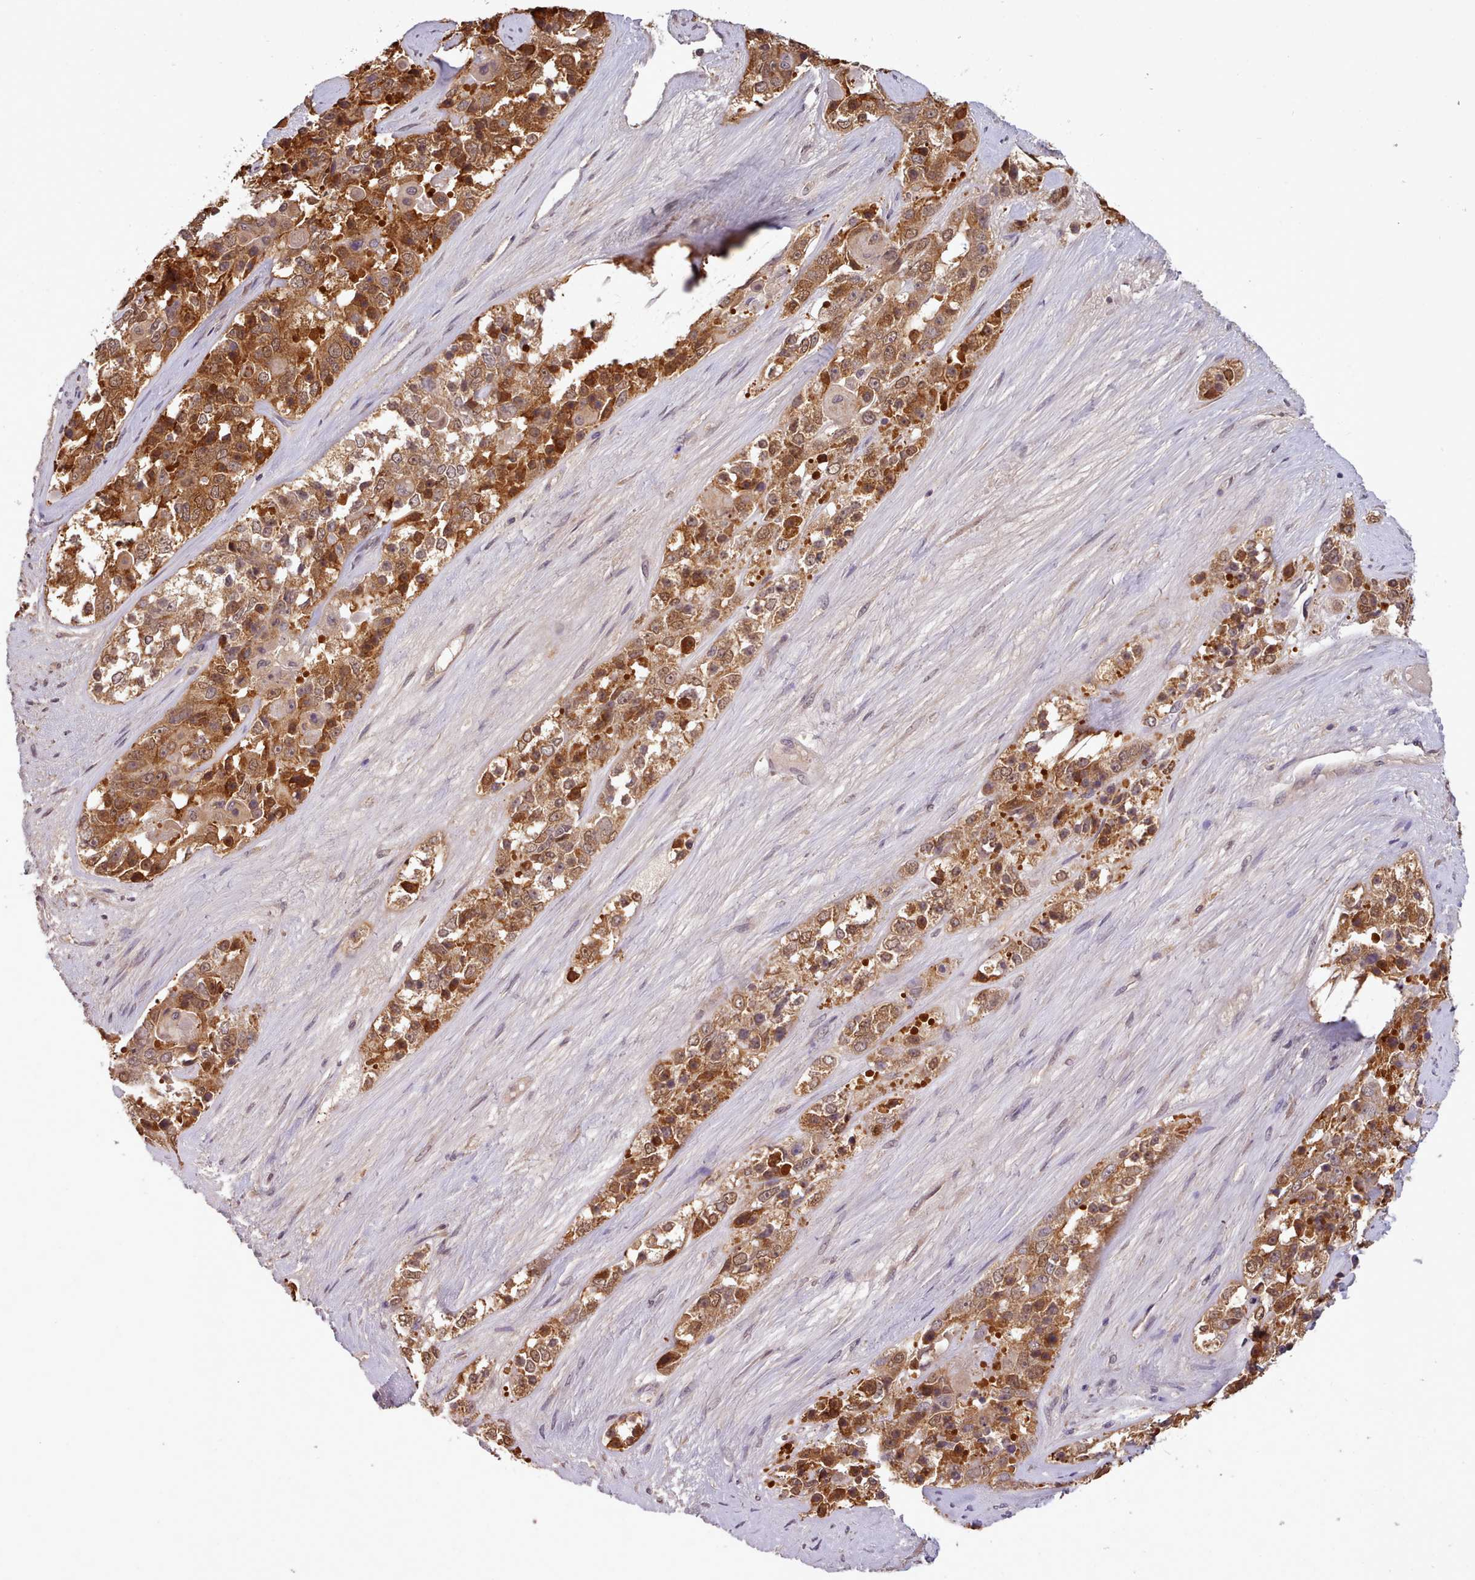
{"staining": {"intensity": "strong", "quantity": ">75%", "location": "cytoplasmic/membranous,nuclear"}, "tissue": "ovarian cancer", "cell_type": "Tumor cells", "image_type": "cancer", "snomed": [{"axis": "morphology", "description": "Carcinoma, endometroid"}, {"axis": "topography", "description": "Ovary"}], "caption": "Immunohistochemical staining of human ovarian endometroid carcinoma exhibits strong cytoplasmic/membranous and nuclear protein expression in about >75% of tumor cells. The protein of interest is shown in brown color, while the nuclei are stained blue.", "gene": "ARL17A", "patient": {"sex": "female", "age": 51}}